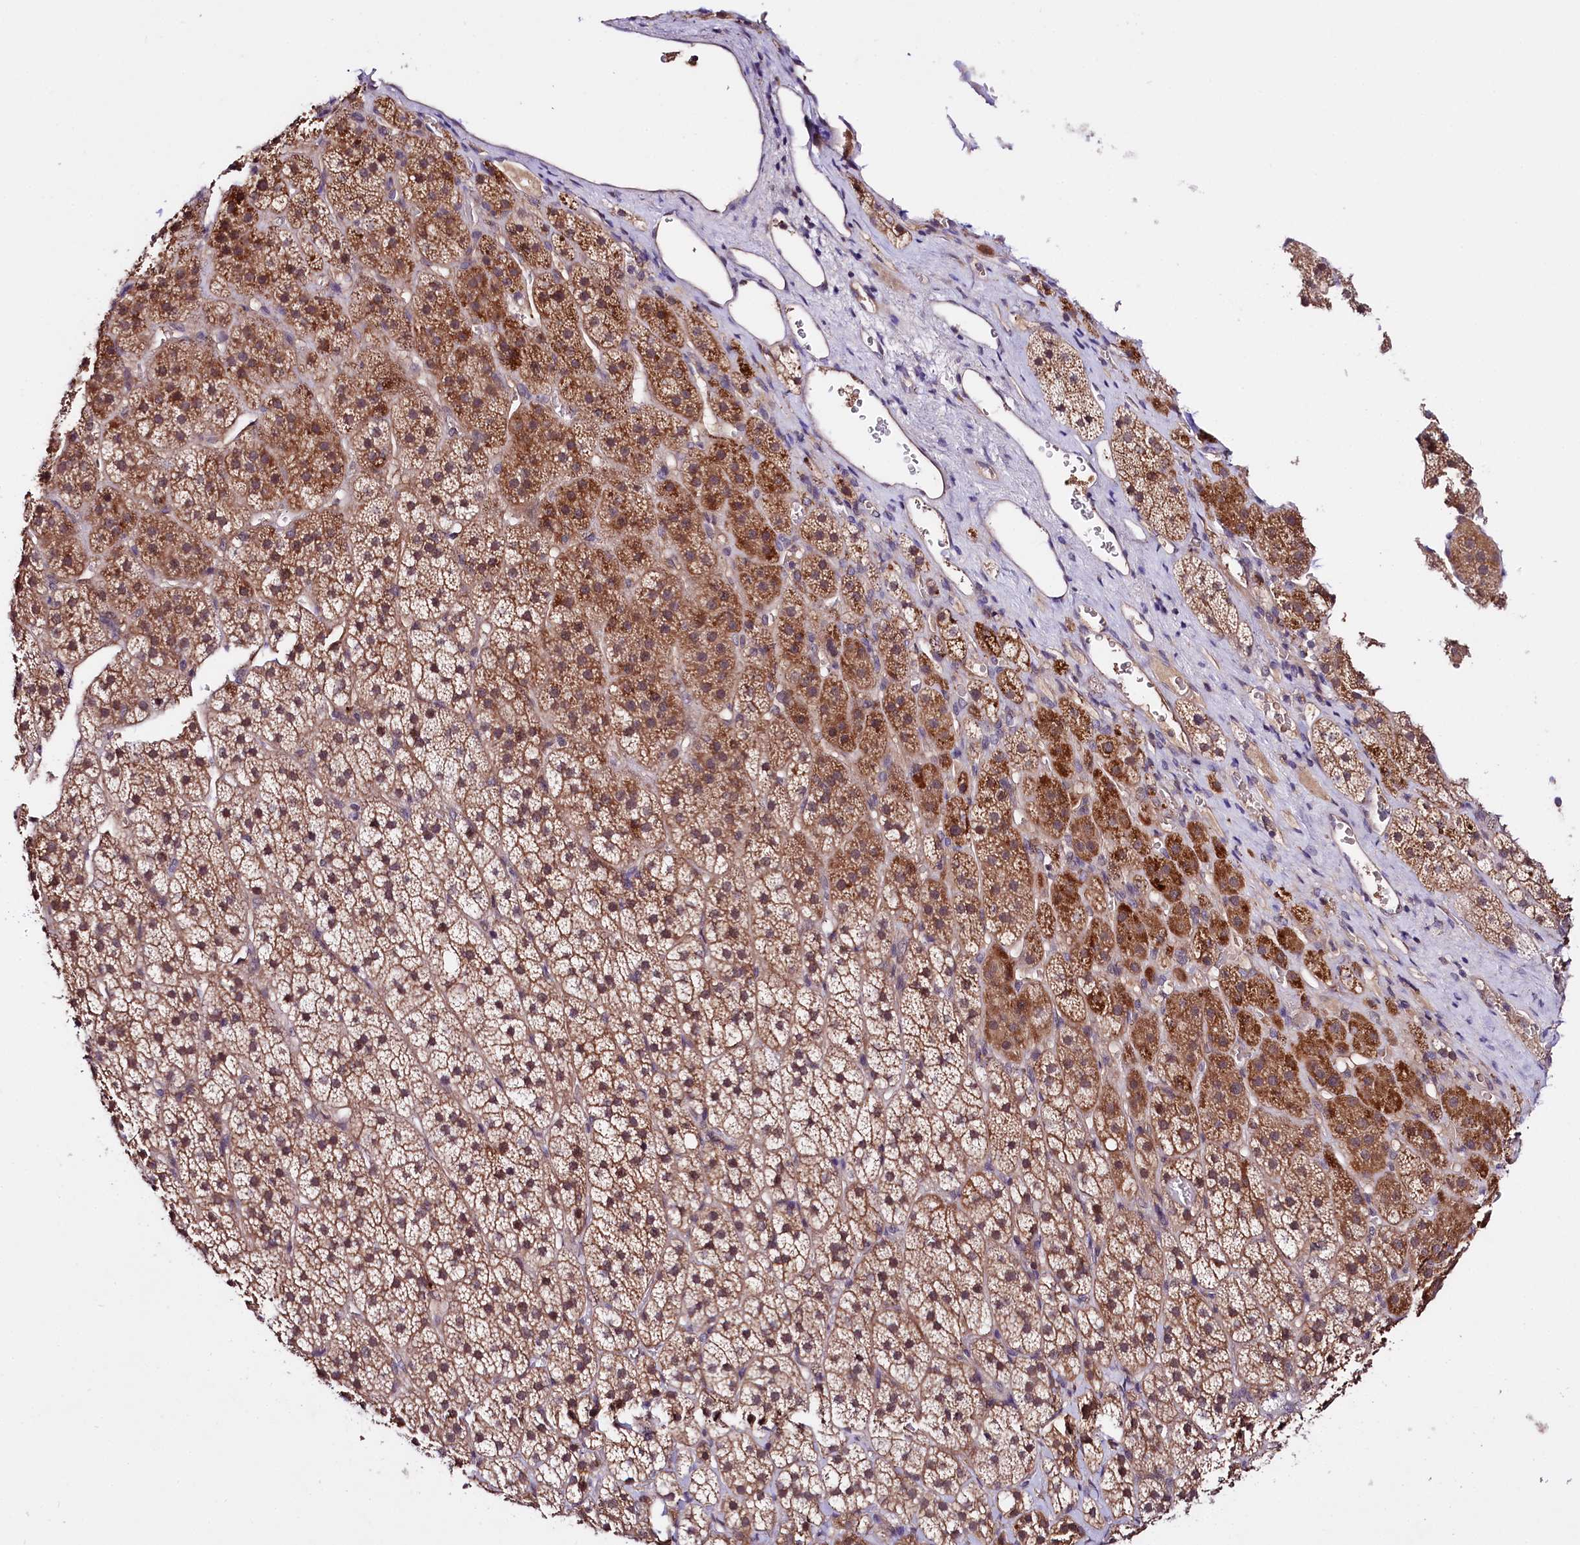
{"staining": {"intensity": "moderate", "quantity": ">75%", "location": "cytoplasmic/membranous"}, "tissue": "adrenal gland", "cell_type": "Glandular cells", "image_type": "normal", "snomed": [{"axis": "morphology", "description": "Normal tissue, NOS"}, {"axis": "topography", "description": "Adrenal gland"}], "caption": "DAB (3,3'-diaminobenzidine) immunohistochemical staining of benign adrenal gland exhibits moderate cytoplasmic/membranous protein staining in about >75% of glandular cells.", "gene": "TAFAZZIN", "patient": {"sex": "female", "age": 44}}